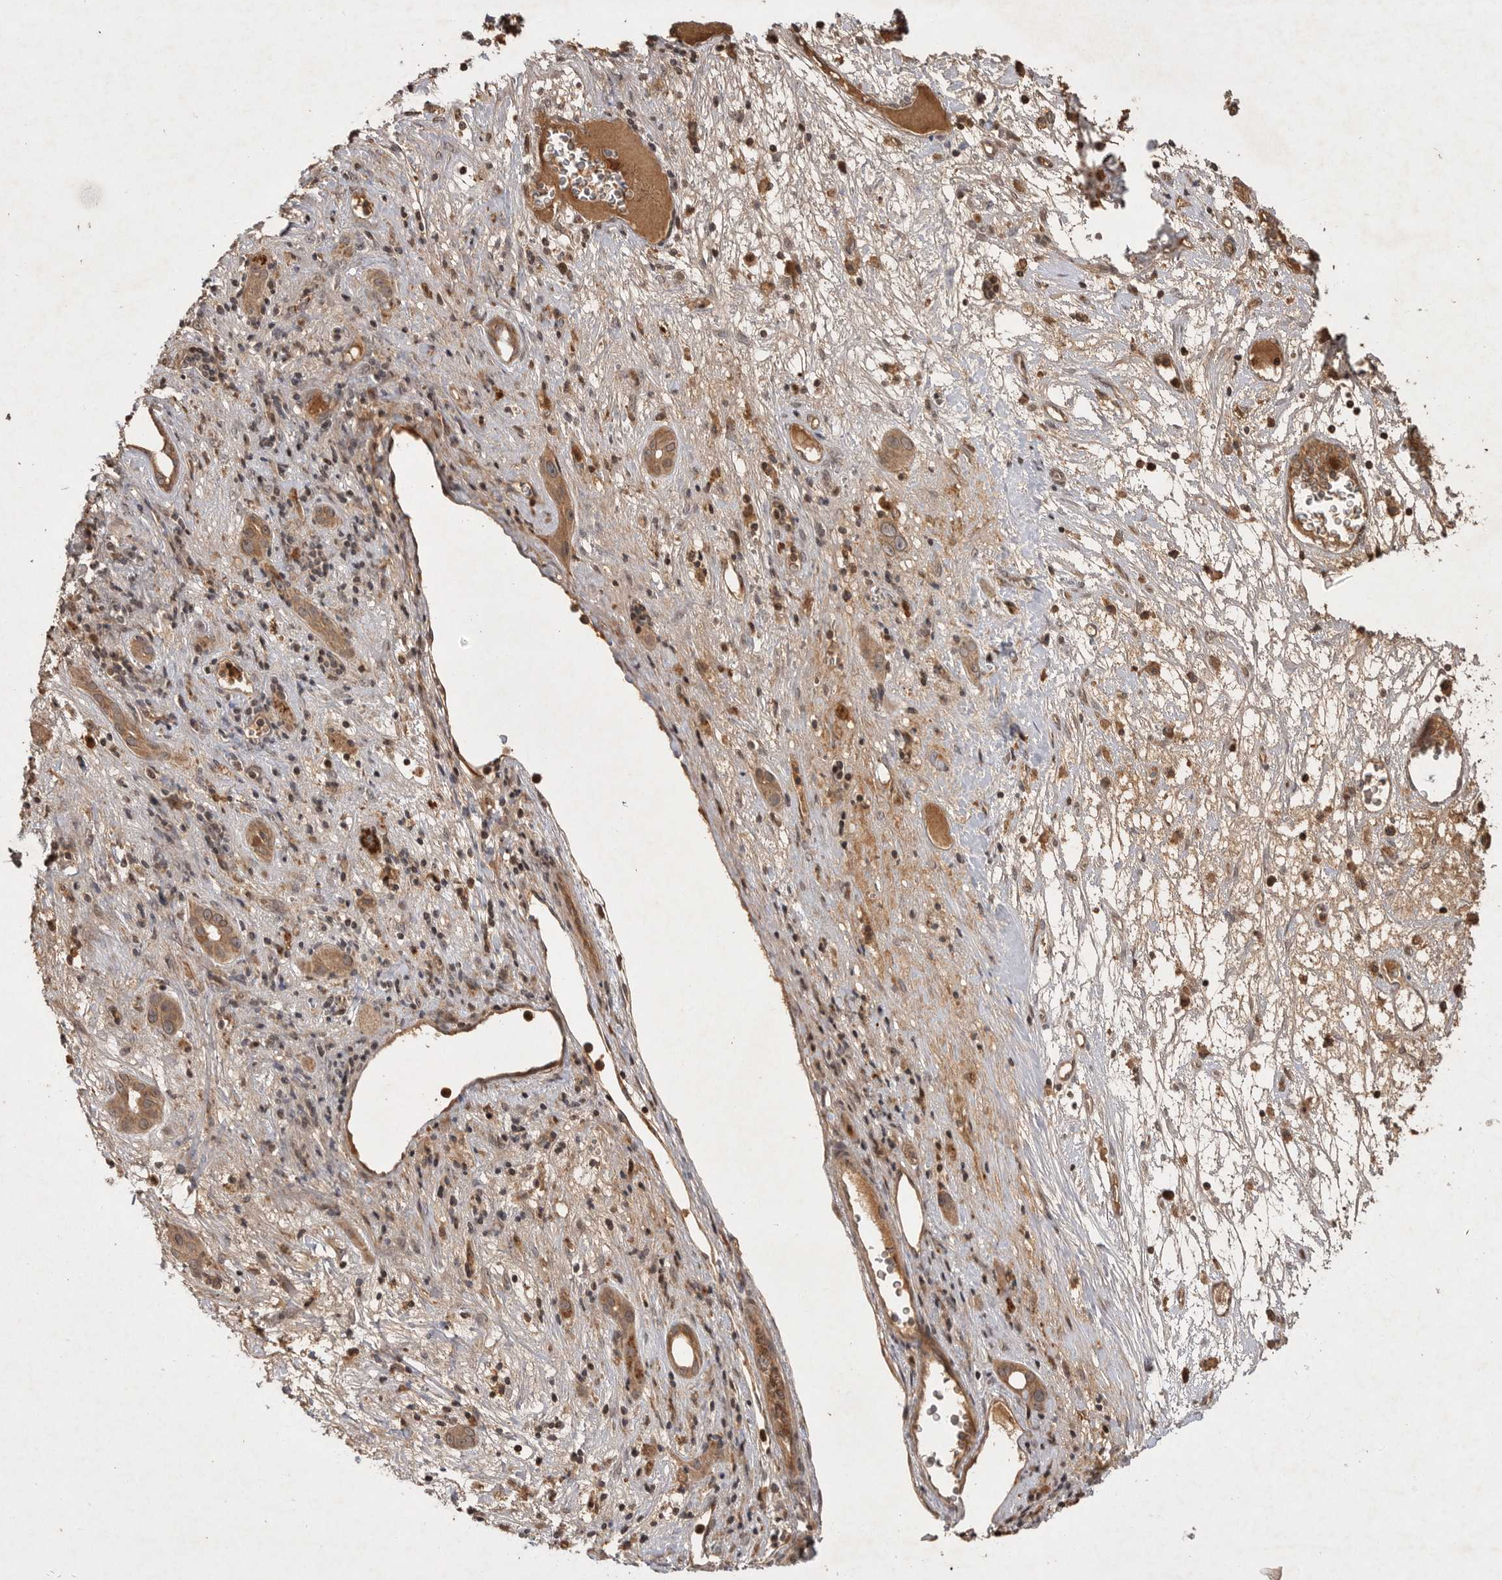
{"staining": {"intensity": "weak", "quantity": ">75%", "location": "cytoplasmic/membranous"}, "tissue": "liver cancer", "cell_type": "Tumor cells", "image_type": "cancer", "snomed": [{"axis": "morphology", "description": "Carcinoma, Hepatocellular, NOS"}, {"axis": "topography", "description": "Liver"}], "caption": "Protein staining shows weak cytoplasmic/membranous staining in about >75% of tumor cells in liver cancer (hepatocellular carcinoma).", "gene": "VN1R4", "patient": {"sex": "female", "age": 73}}